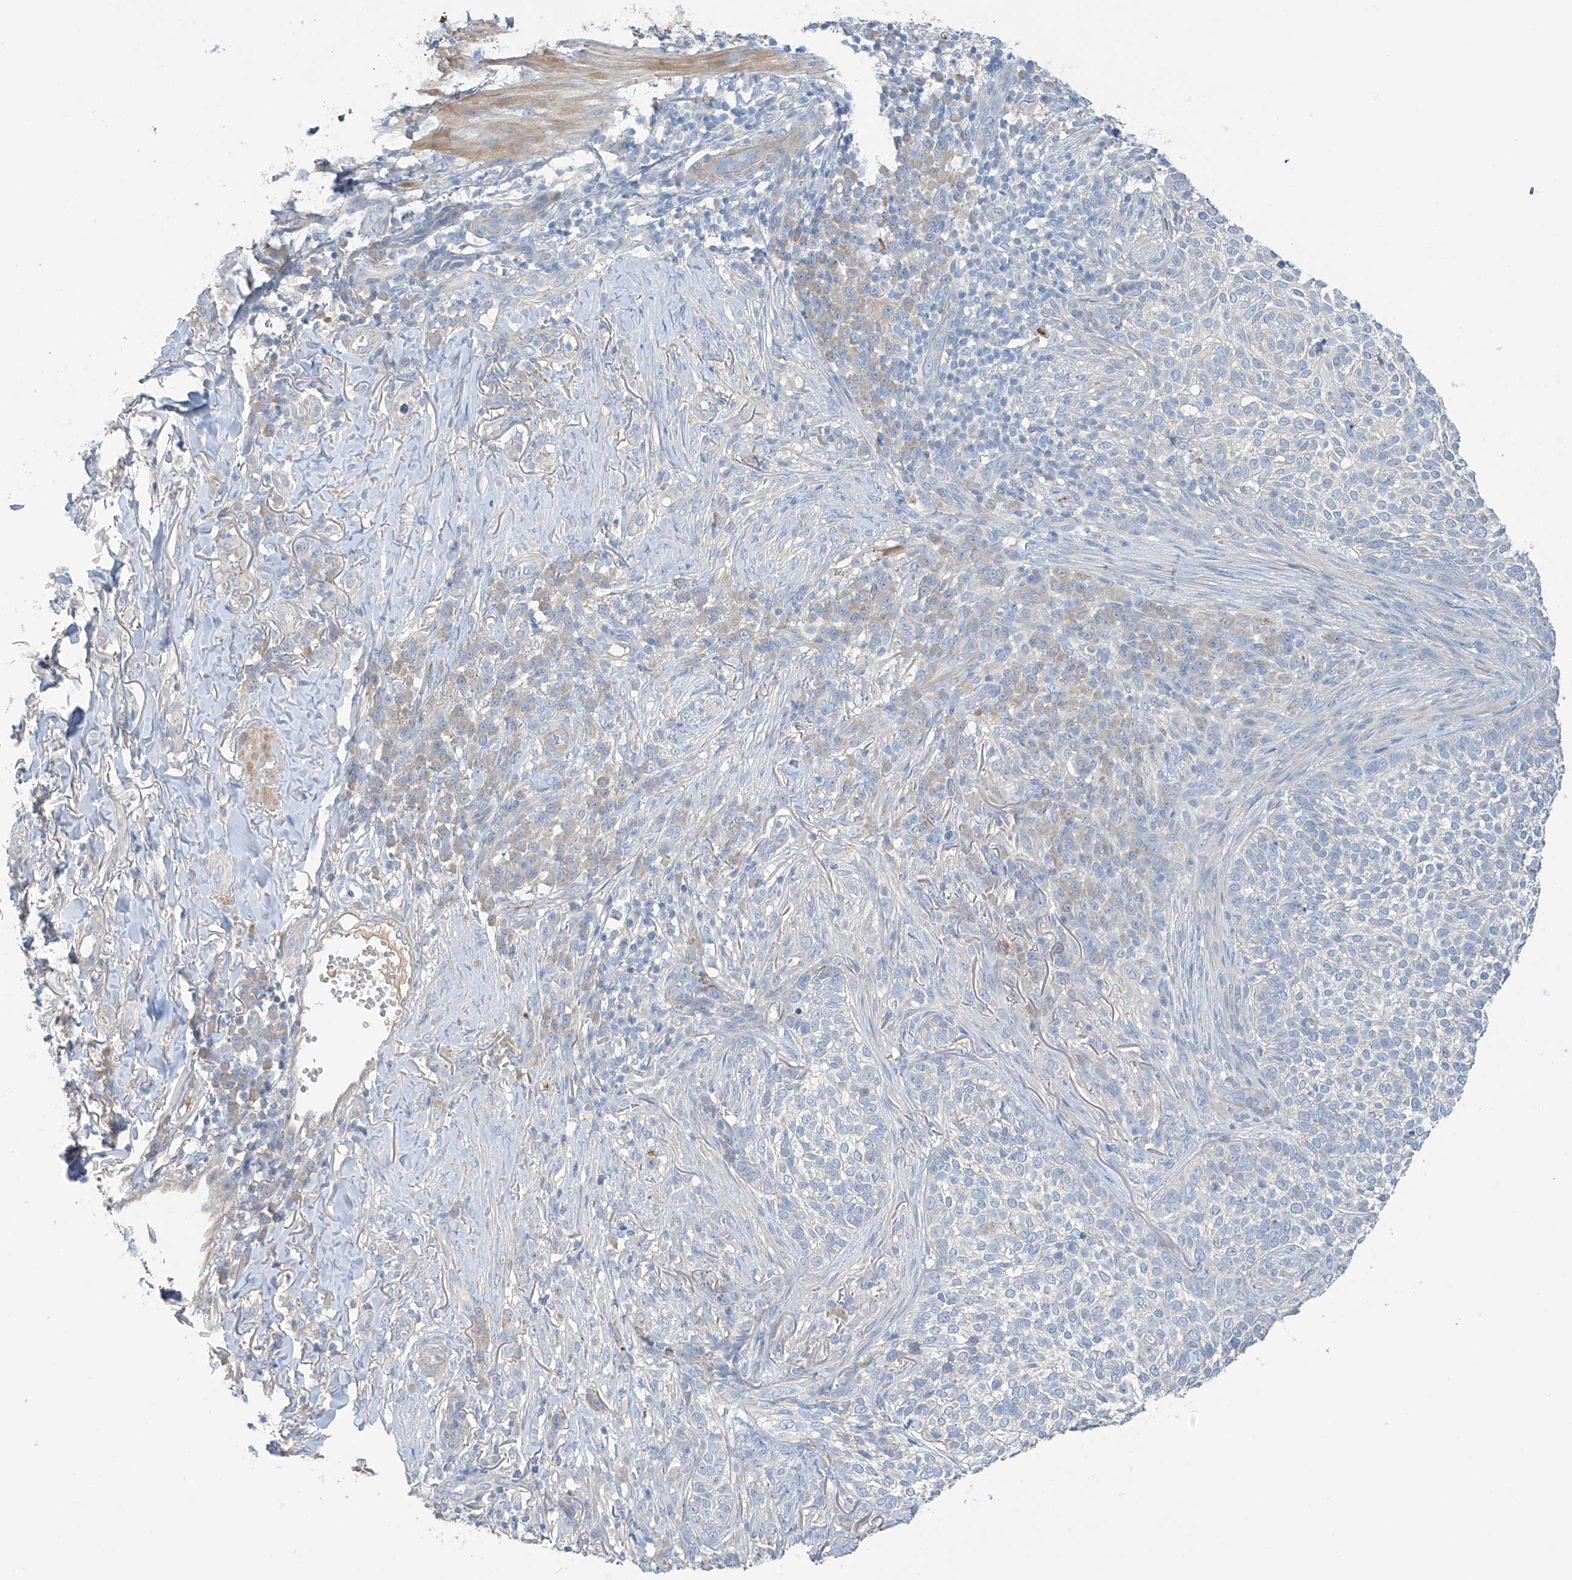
{"staining": {"intensity": "negative", "quantity": "none", "location": "none"}, "tissue": "skin cancer", "cell_type": "Tumor cells", "image_type": "cancer", "snomed": [{"axis": "morphology", "description": "Basal cell carcinoma"}, {"axis": "topography", "description": "Skin"}], "caption": "Skin basal cell carcinoma was stained to show a protein in brown. There is no significant staining in tumor cells. Brightfield microscopy of immunohistochemistry (IHC) stained with DAB (brown) and hematoxylin (blue), captured at high magnification.", "gene": "PRSS12", "patient": {"sex": "female", "age": 64}}